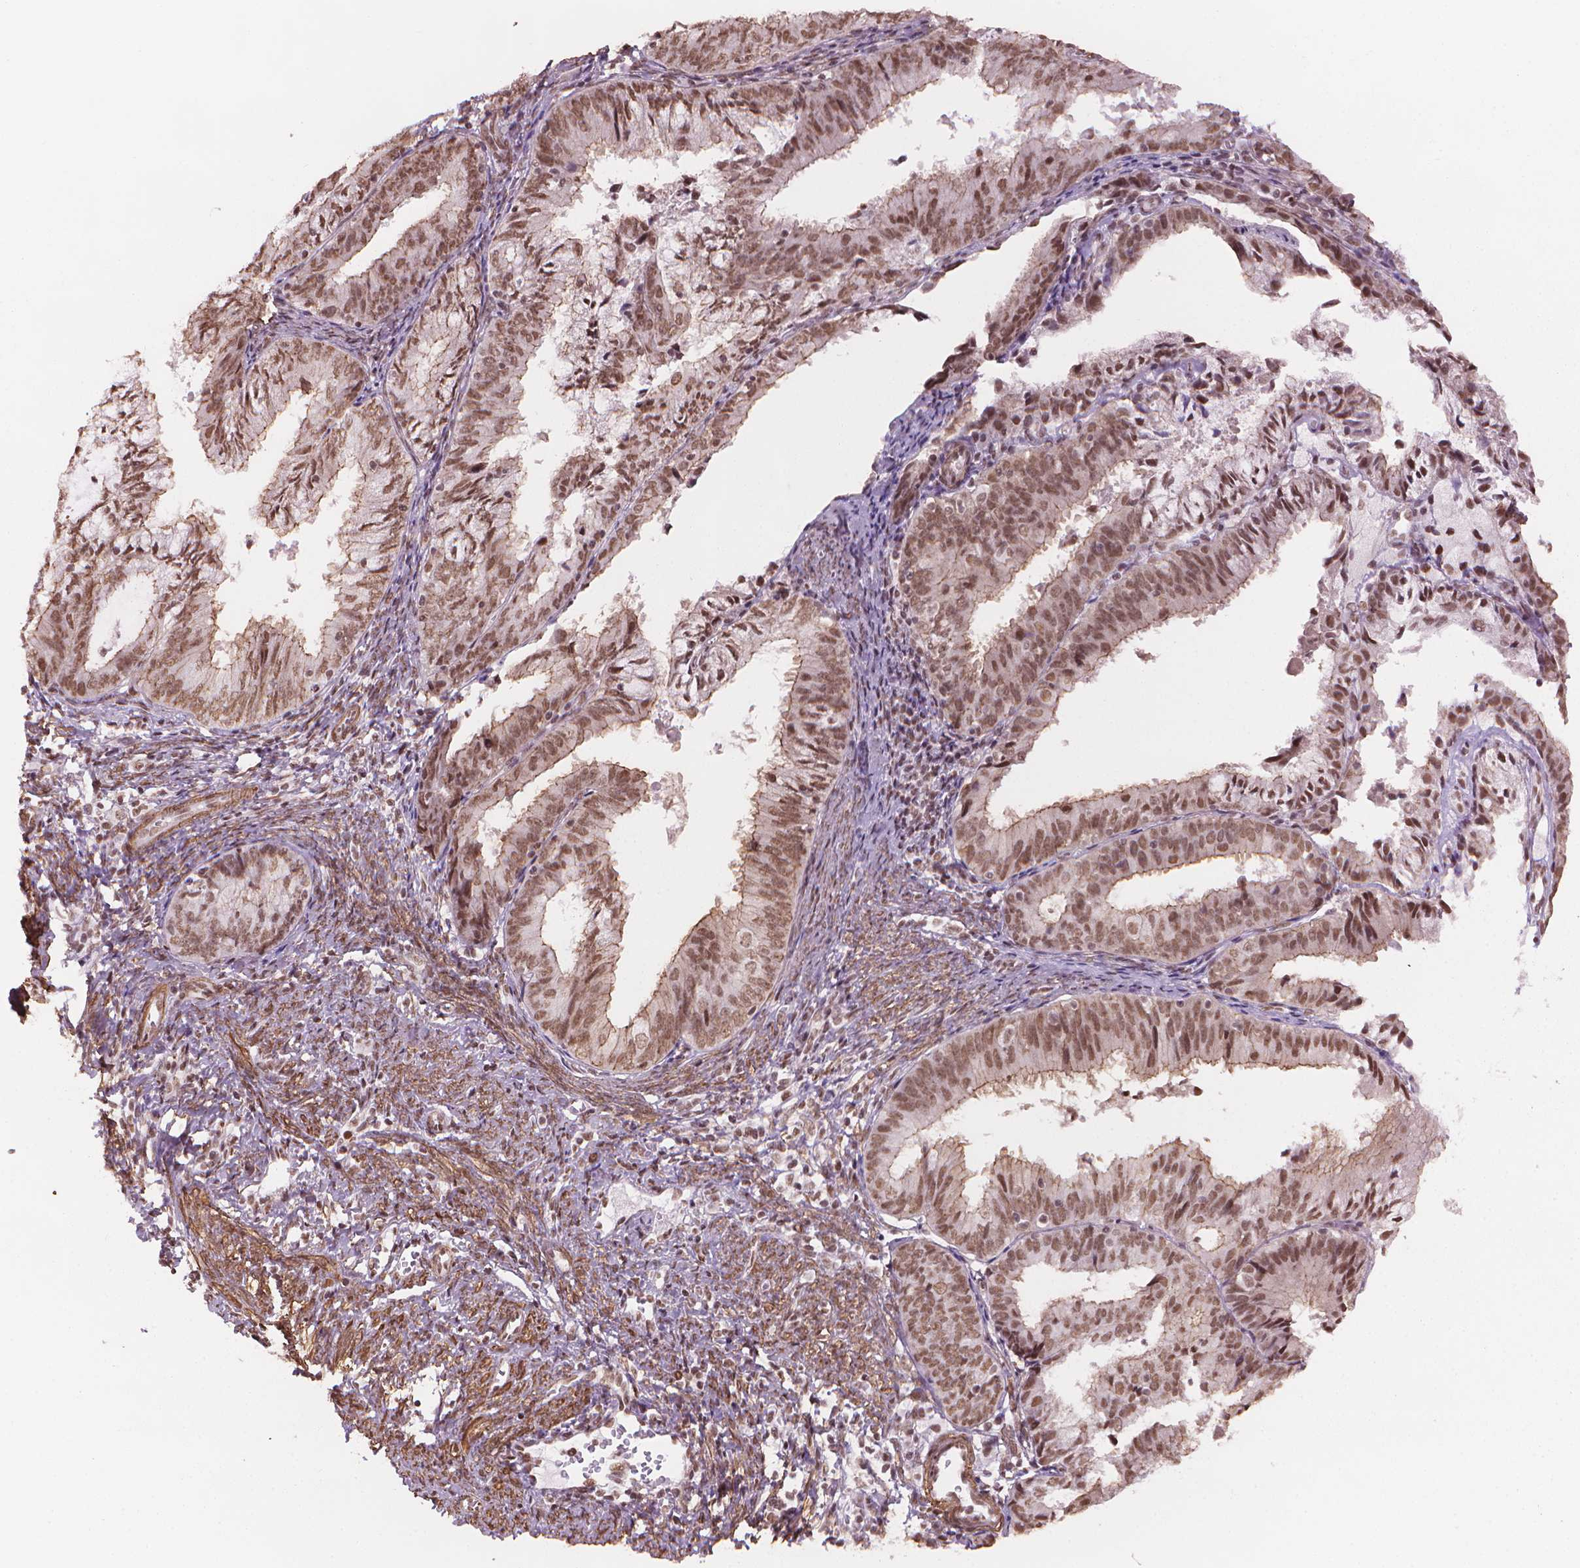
{"staining": {"intensity": "moderate", "quantity": ">75%", "location": "cytoplasmic/membranous,nuclear"}, "tissue": "endometrial cancer", "cell_type": "Tumor cells", "image_type": "cancer", "snomed": [{"axis": "morphology", "description": "Adenocarcinoma, NOS"}, {"axis": "topography", "description": "Endometrium"}], "caption": "A histopathology image showing moderate cytoplasmic/membranous and nuclear positivity in about >75% of tumor cells in endometrial cancer (adenocarcinoma), as visualized by brown immunohistochemical staining.", "gene": "HOXD4", "patient": {"sex": "female", "age": 57}}